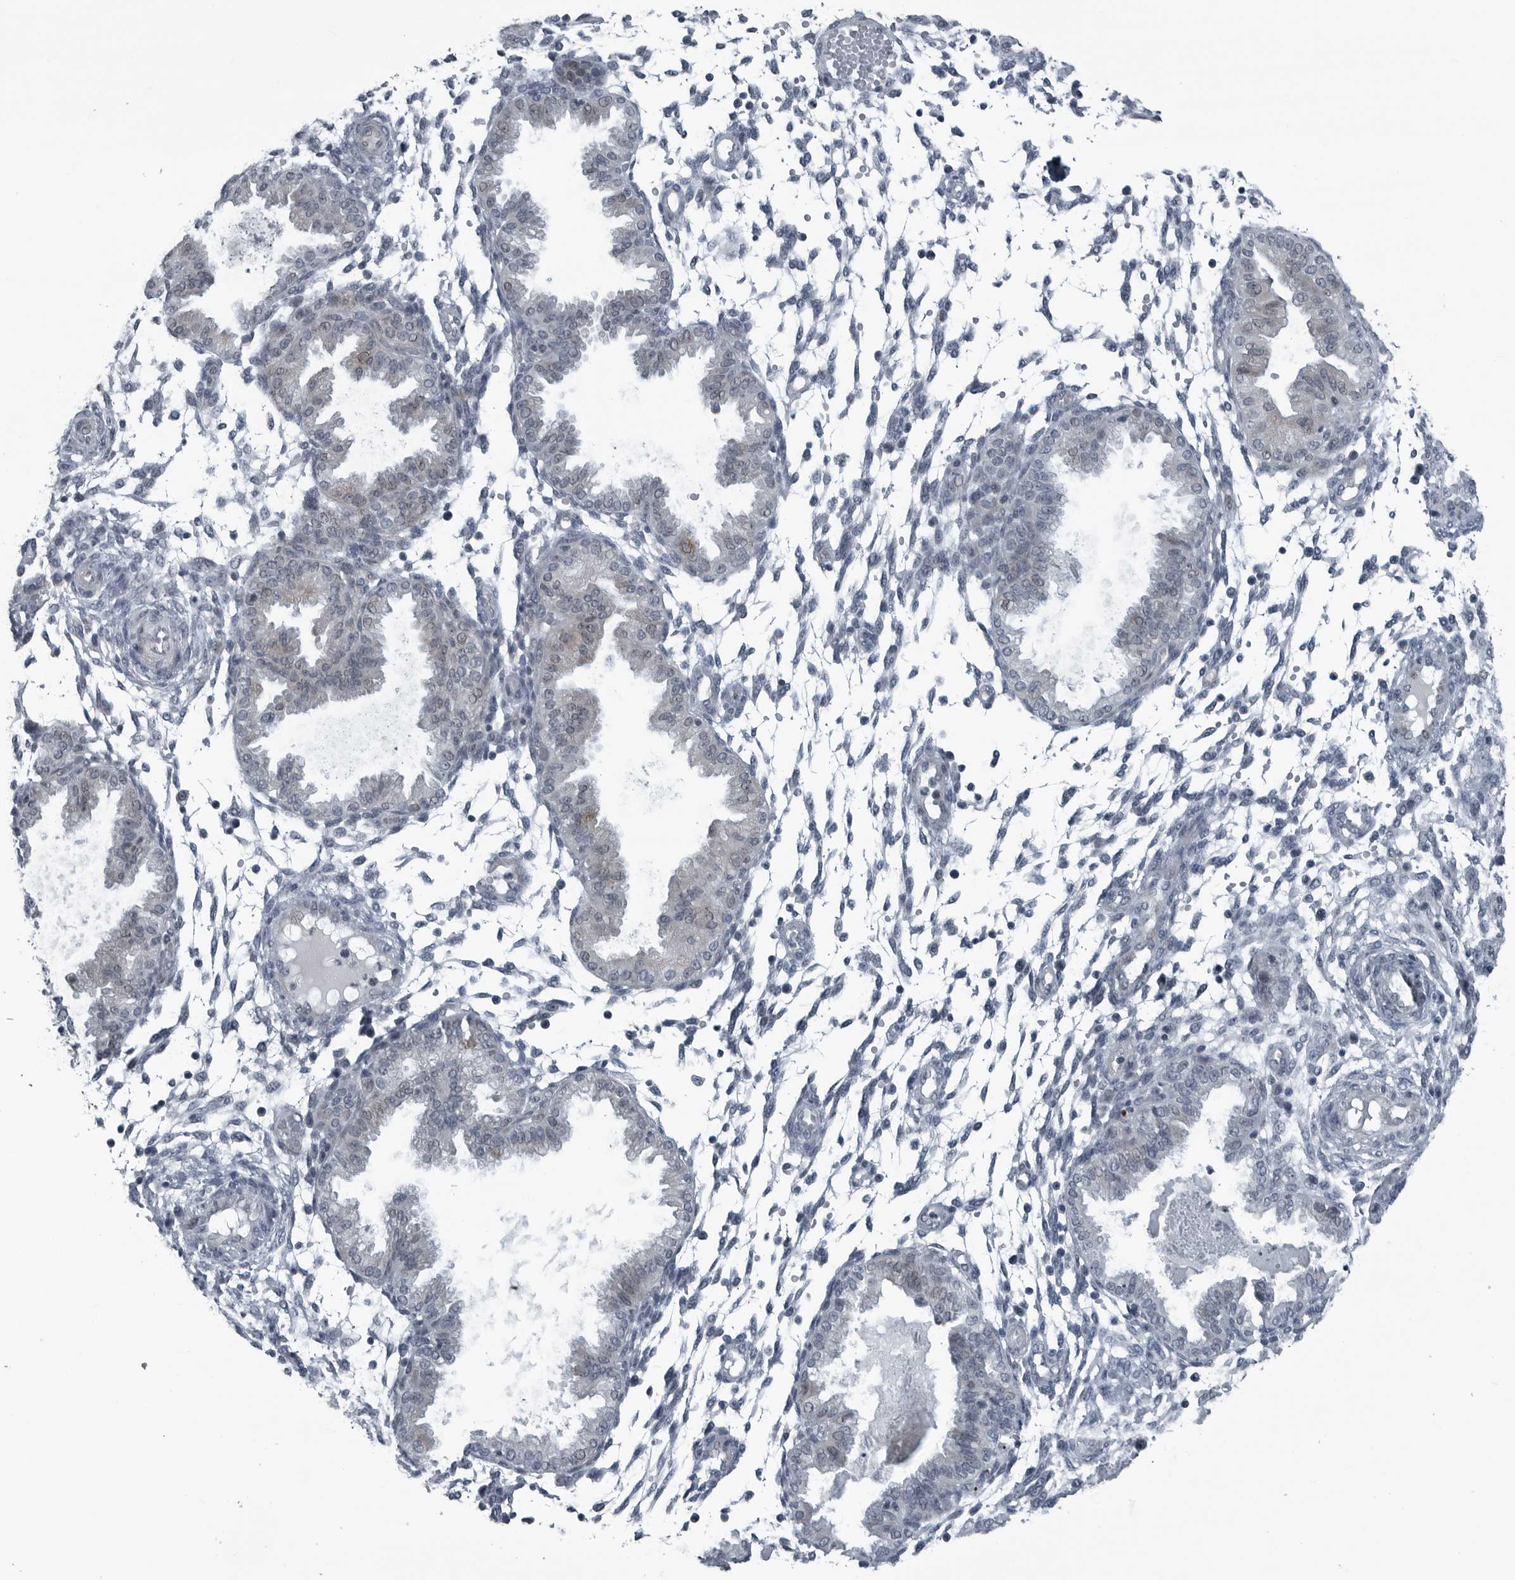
{"staining": {"intensity": "negative", "quantity": "none", "location": "none"}, "tissue": "endometrium", "cell_type": "Cells in endometrial stroma", "image_type": "normal", "snomed": [{"axis": "morphology", "description": "Normal tissue, NOS"}, {"axis": "topography", "description": "Endometrium"}], "caption": "DAB (3,3'-diaminobenzidine) immunohistochemical staining of benign human endometrium demonstrates no significant expression in cells in endometrial stroma.", "gene": "DNAAF11", "patient": {"sex": "female", "age": 33}}